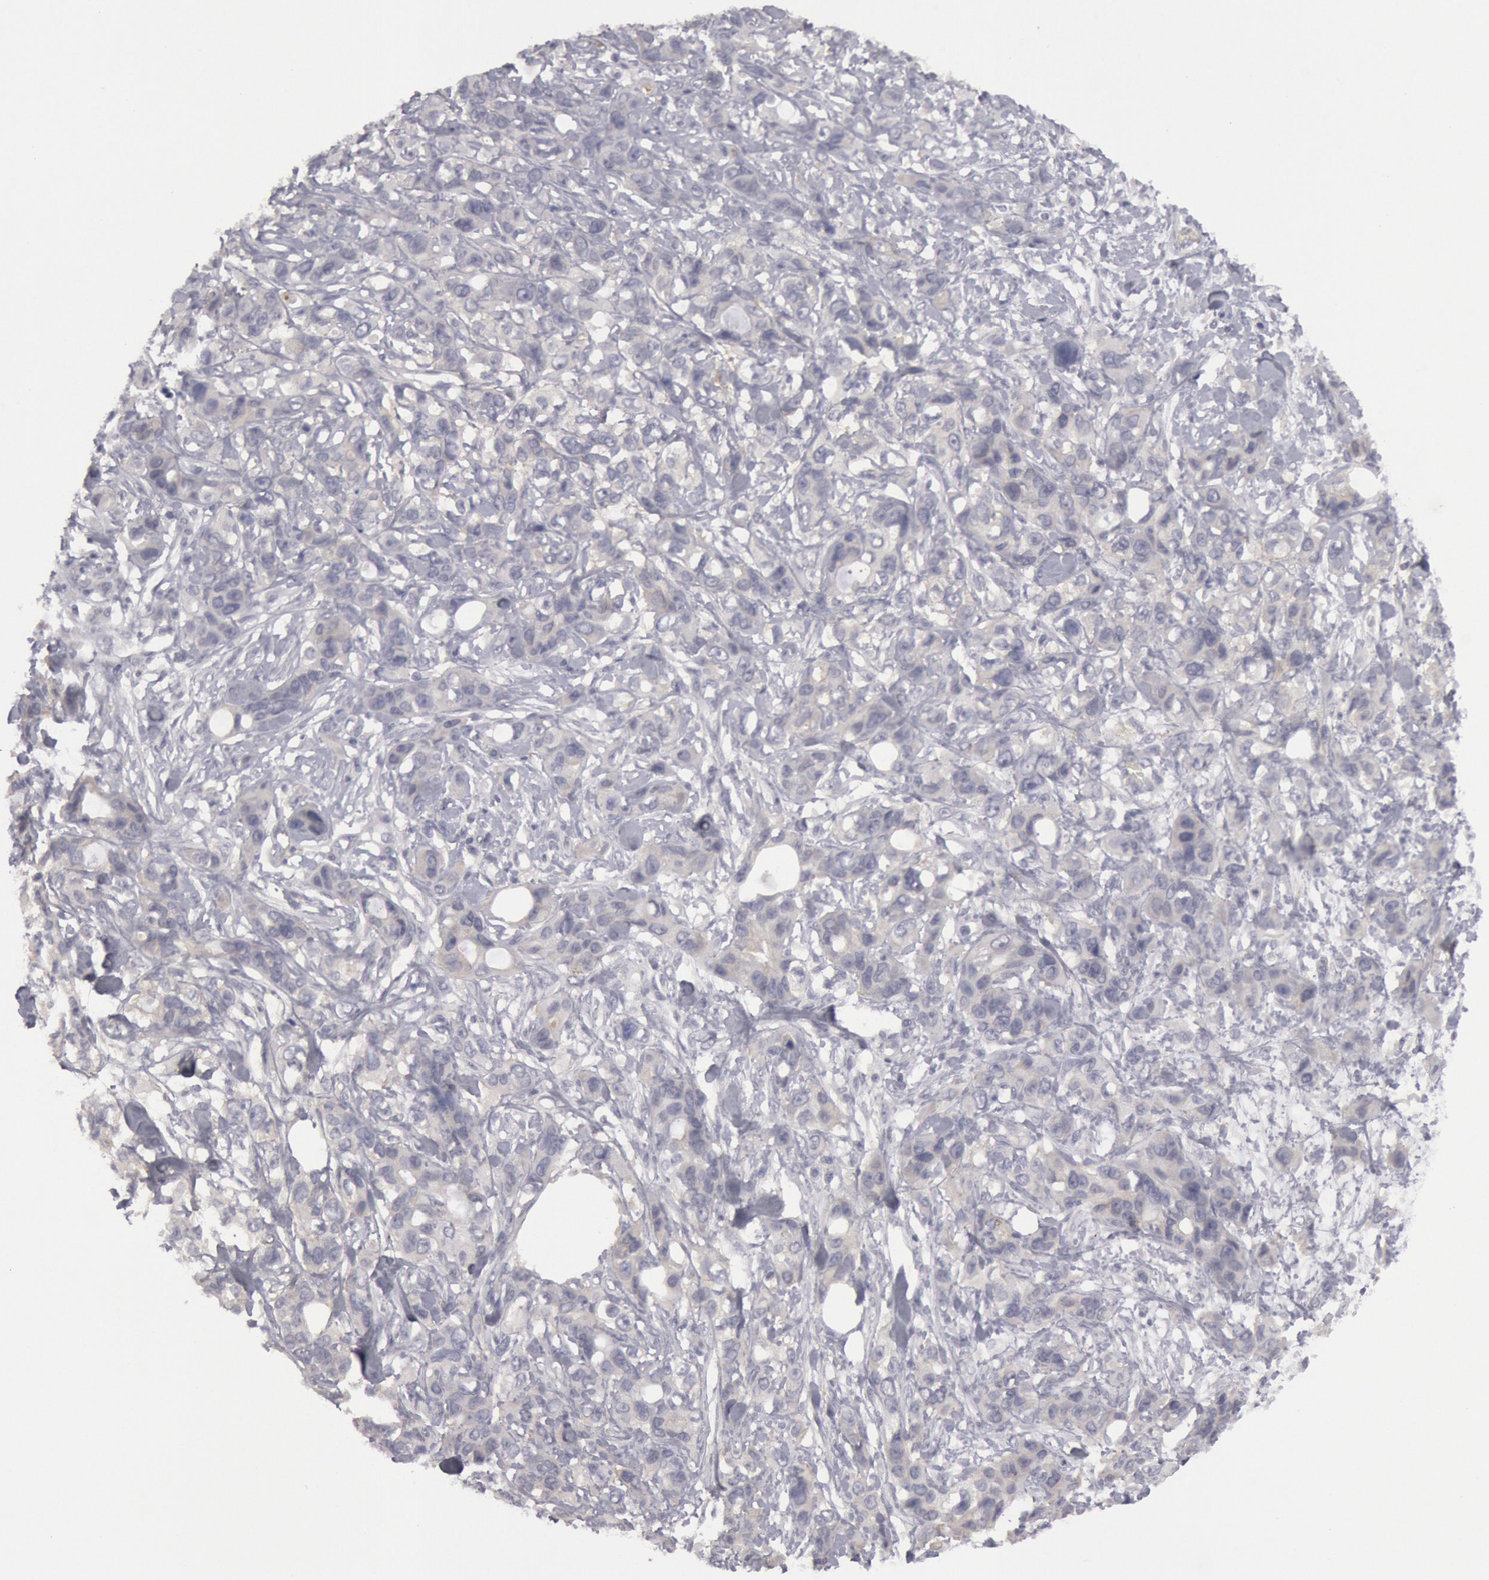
{"staining": {"intensity": "negative", "quantity": "none", "location": "none"}, "tissue": "stomach cancer", "cell_type": "Tumor cells", "image_type": "cancer", "snomed": [{"axis": "morphology", "description": "Adenocarcinoma, NOS"}, {"axis": "topography", "description": "Stomach, upper"}], "caption": "Immunohistochemistry of human stomach cancer reveals no expression in tumor cells.", "gene": "JOSD1", "patient": {"sex": "male", "age": 47}}